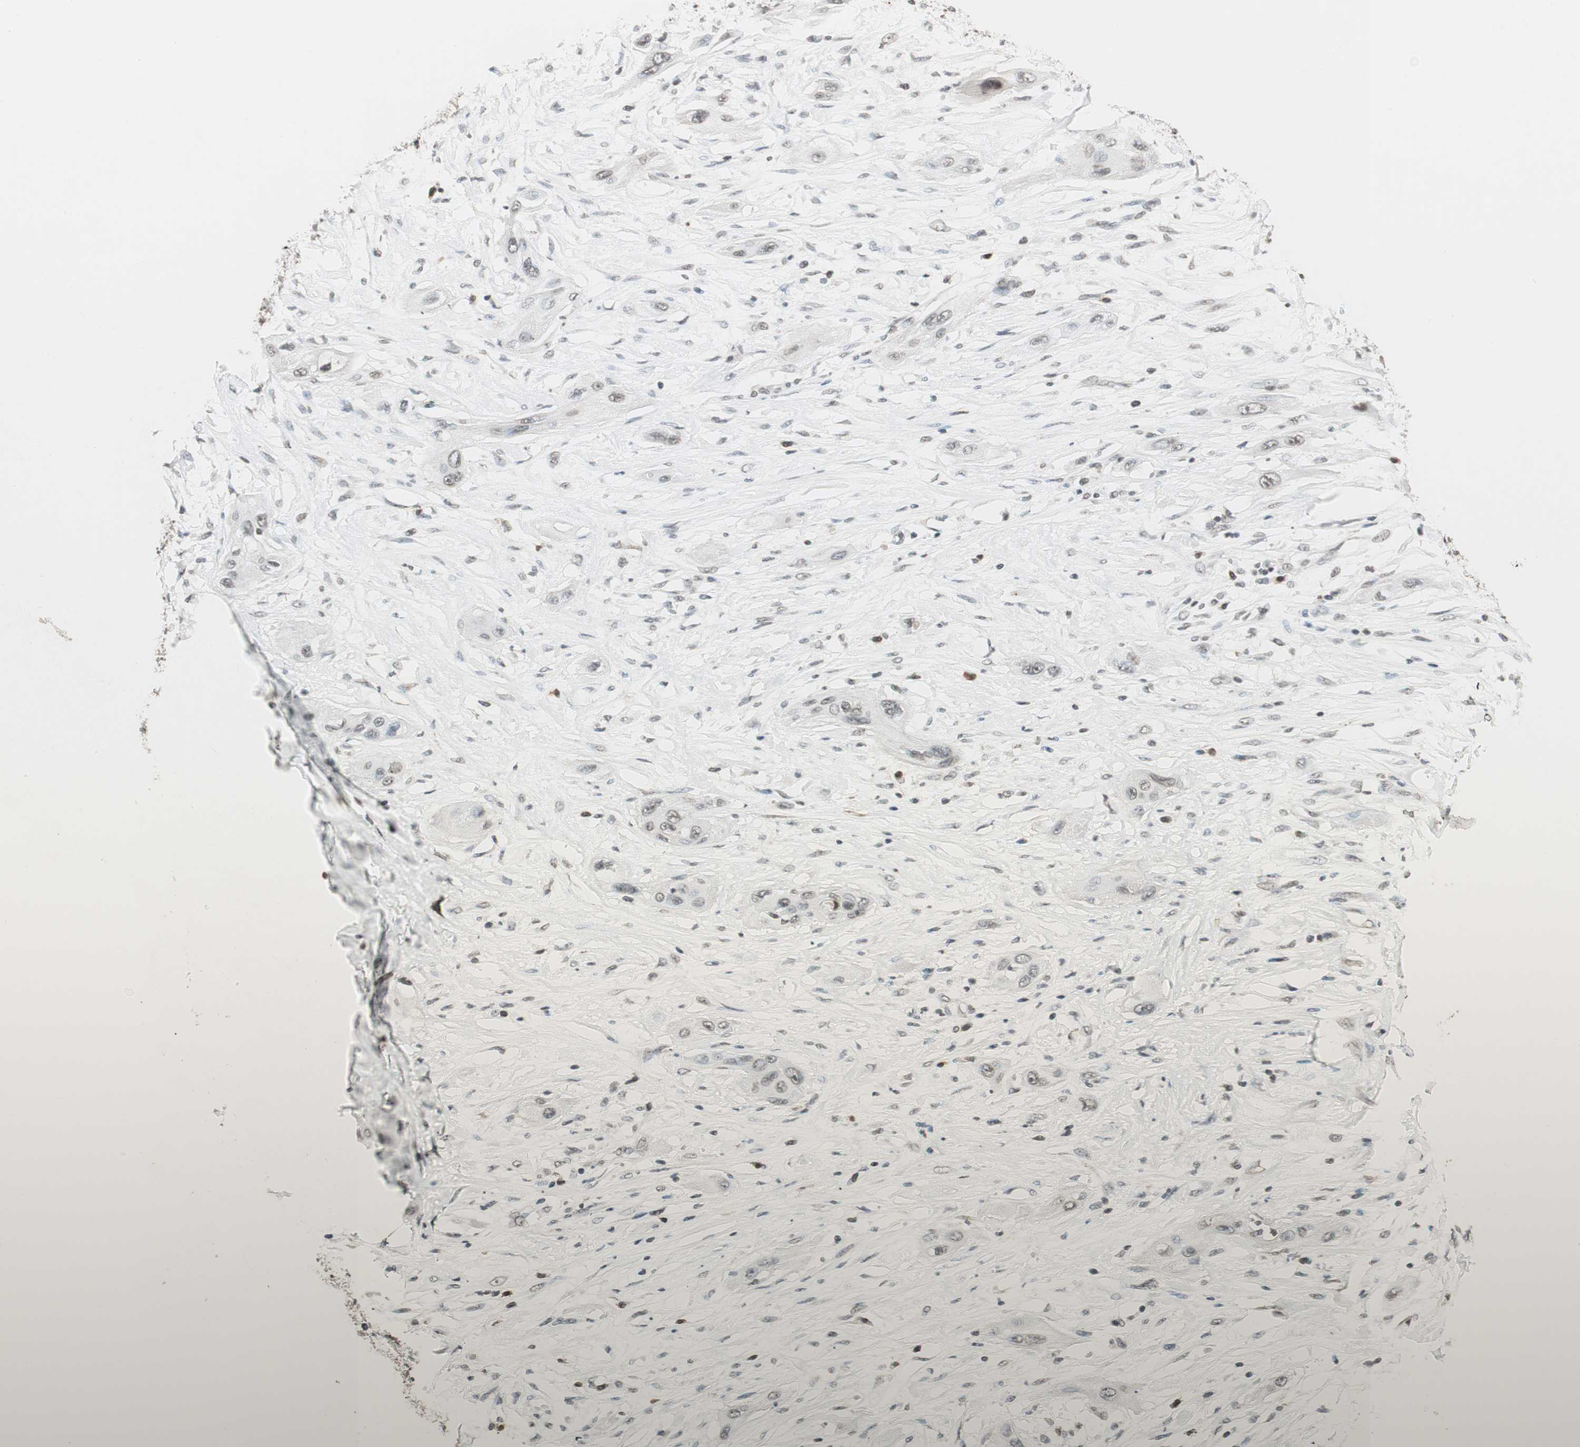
{"staining": {"intensity": "weak", "quantity": "25%-75%", "location": "nuclear"}, "tissue": "lung cancer", "cell_type": "Tumor cells", "image_type": "cancer", "snomed": [{"axis": "morphology", "description": "Squamous cell carcinoma, NOS"}, {"axis": "topography", "description": "Lung"}], "caption": "Immunohistochemical staining of lung squamous cell carcinoma displays low levels of weak nuclear positivity in approximately 25%-75% of tumor cells. (Brightfield microscopy of DAB IHC at high magnification).", "gene": "PRELID1", "patient": {"sex": "female", "age": 47}}